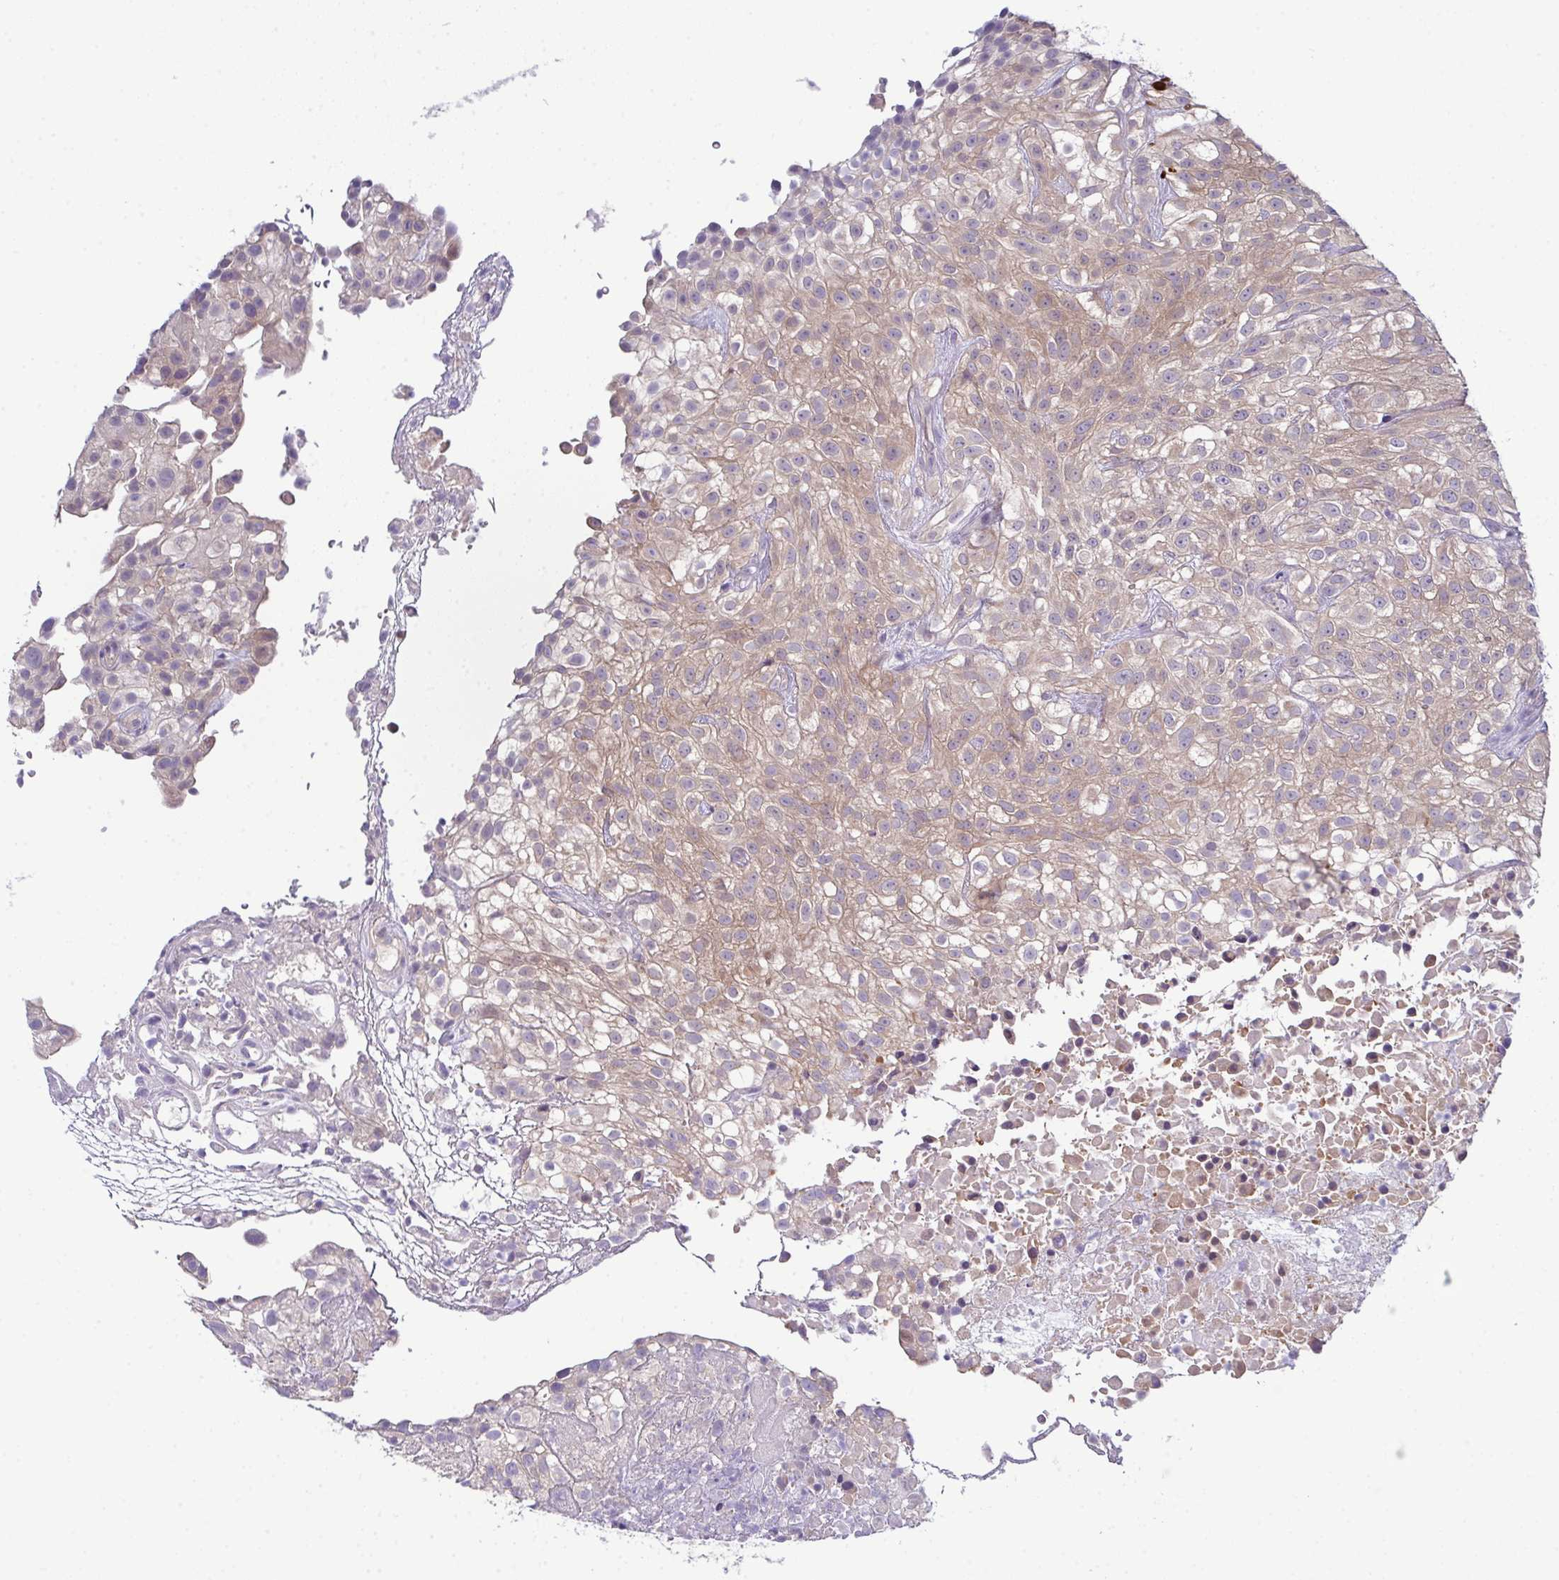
{"staining": {"intensity": "weak", "quantity": "25%-75%", "location": "cytoplasmic/membranous"}, "tissue": "urothelial cancer", "cell_type": "Tumor cells", "image_type": "cancer", "snomed": [{"axis": "morphology", "description": "Urothelial carcinoma, High grade"}, {"axis": "topography", "description": "Urinary bladder"}], "caption": "Urothelial carcinoma (high-grade) stained with a brown dye displays weak cytoplasmic/membranous positive expression in about 25%-75% of tumor cells.", "gene": "CFAP97D1", "patient": {"sex": "male", "age": 56}}